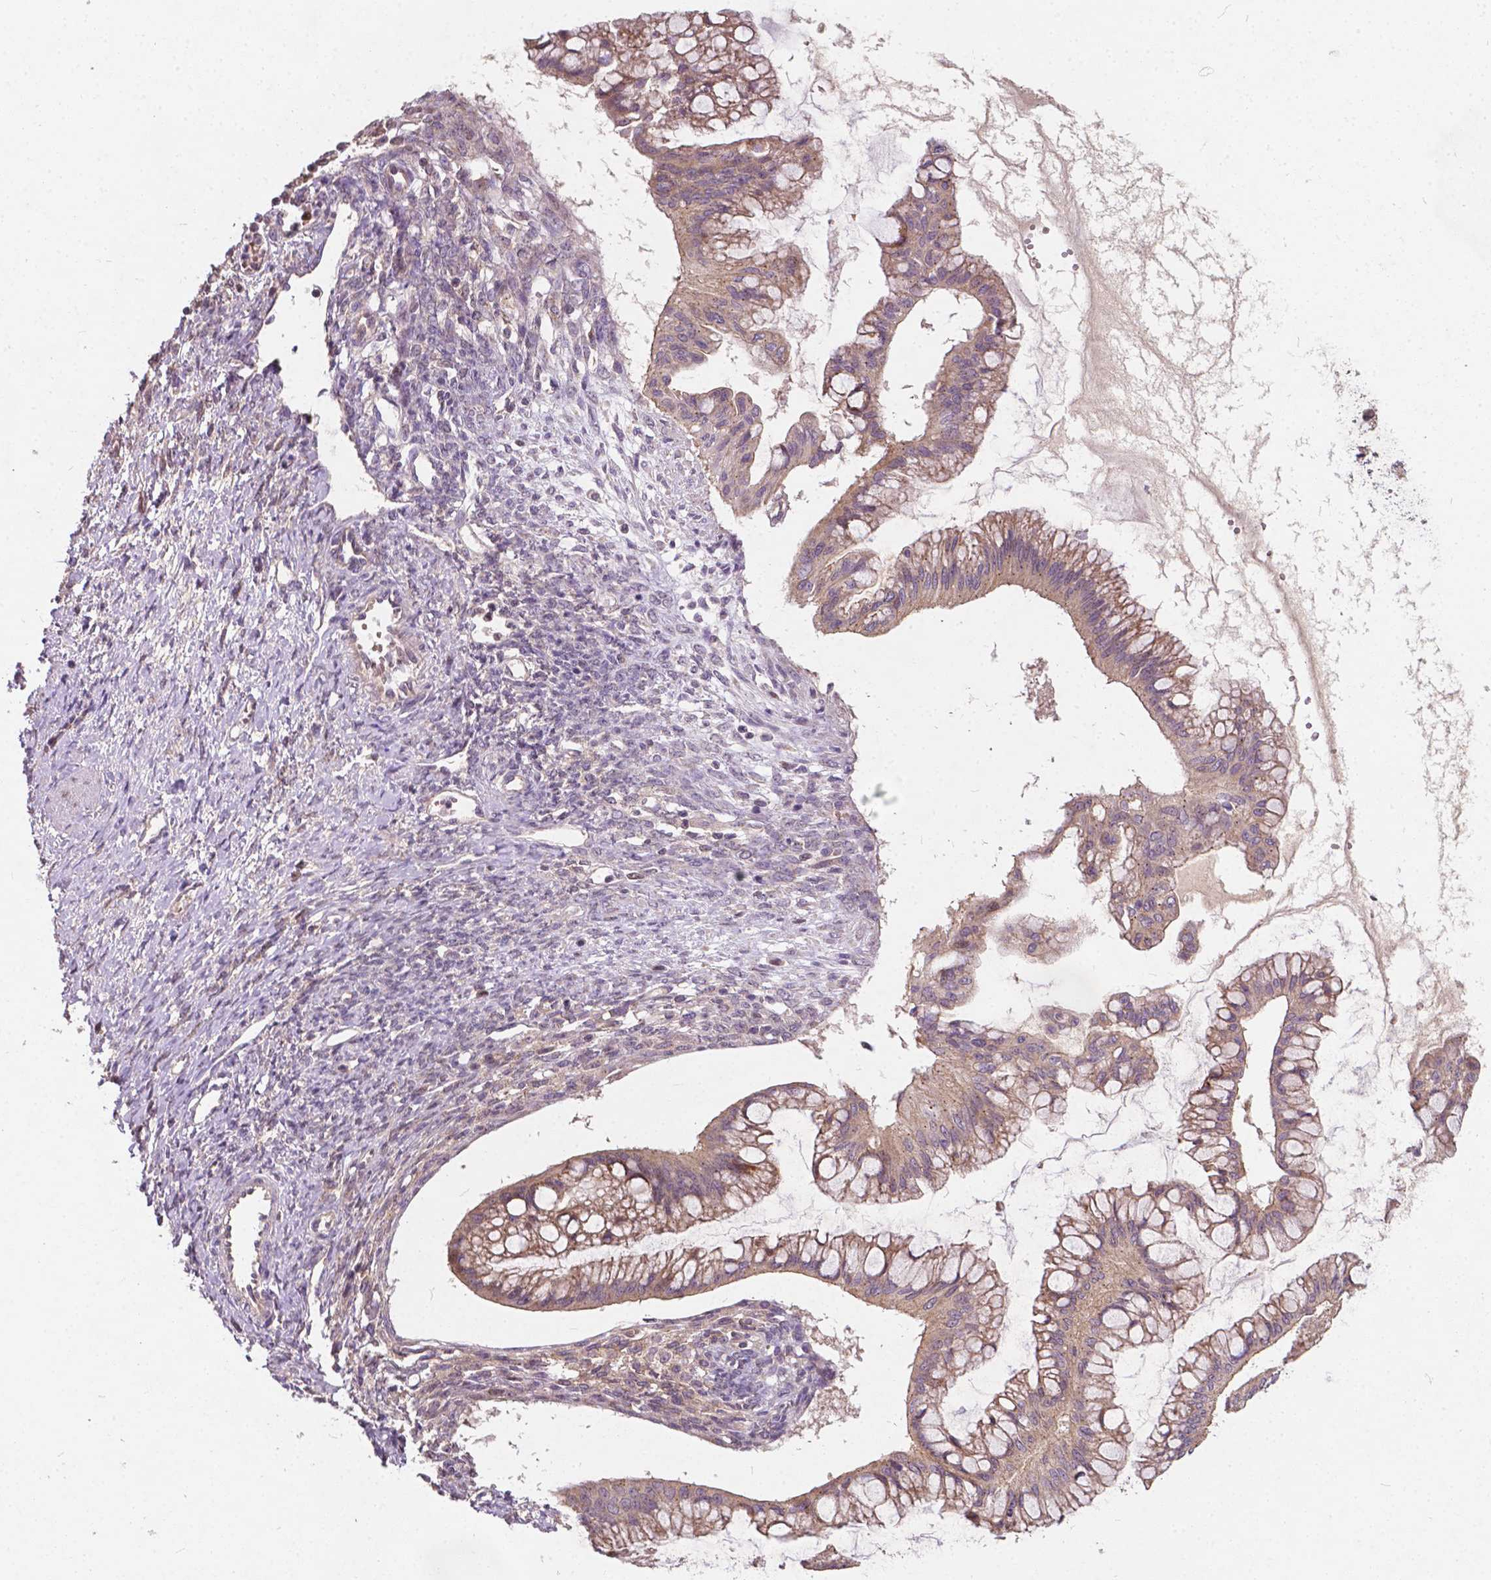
{"staining": {"intensity": "moderate", "quantity": ">75%", "location": "cytoplasmic/membranous"}, "tissue": "ovarian cancer", "cell_type": "Tumor cells", "image_type": "cancer", "snomed": [{"axis": "morphology", "description": "Cystadenocarcinoma, mucinous, NOS"}, {"axis": "topography", "description": "Ovary"}], "caption": "Ovarian cancer was stained to show a protein in brown. There is medium levels of moderate cytoplasmic/membranous staining in approximately >75% of tumor cells. (brown staining indicates protein expression, while blue staining denotes nuclei).", "gene": "DUSP16", "patient": {"sex": "female", "age": 73}}